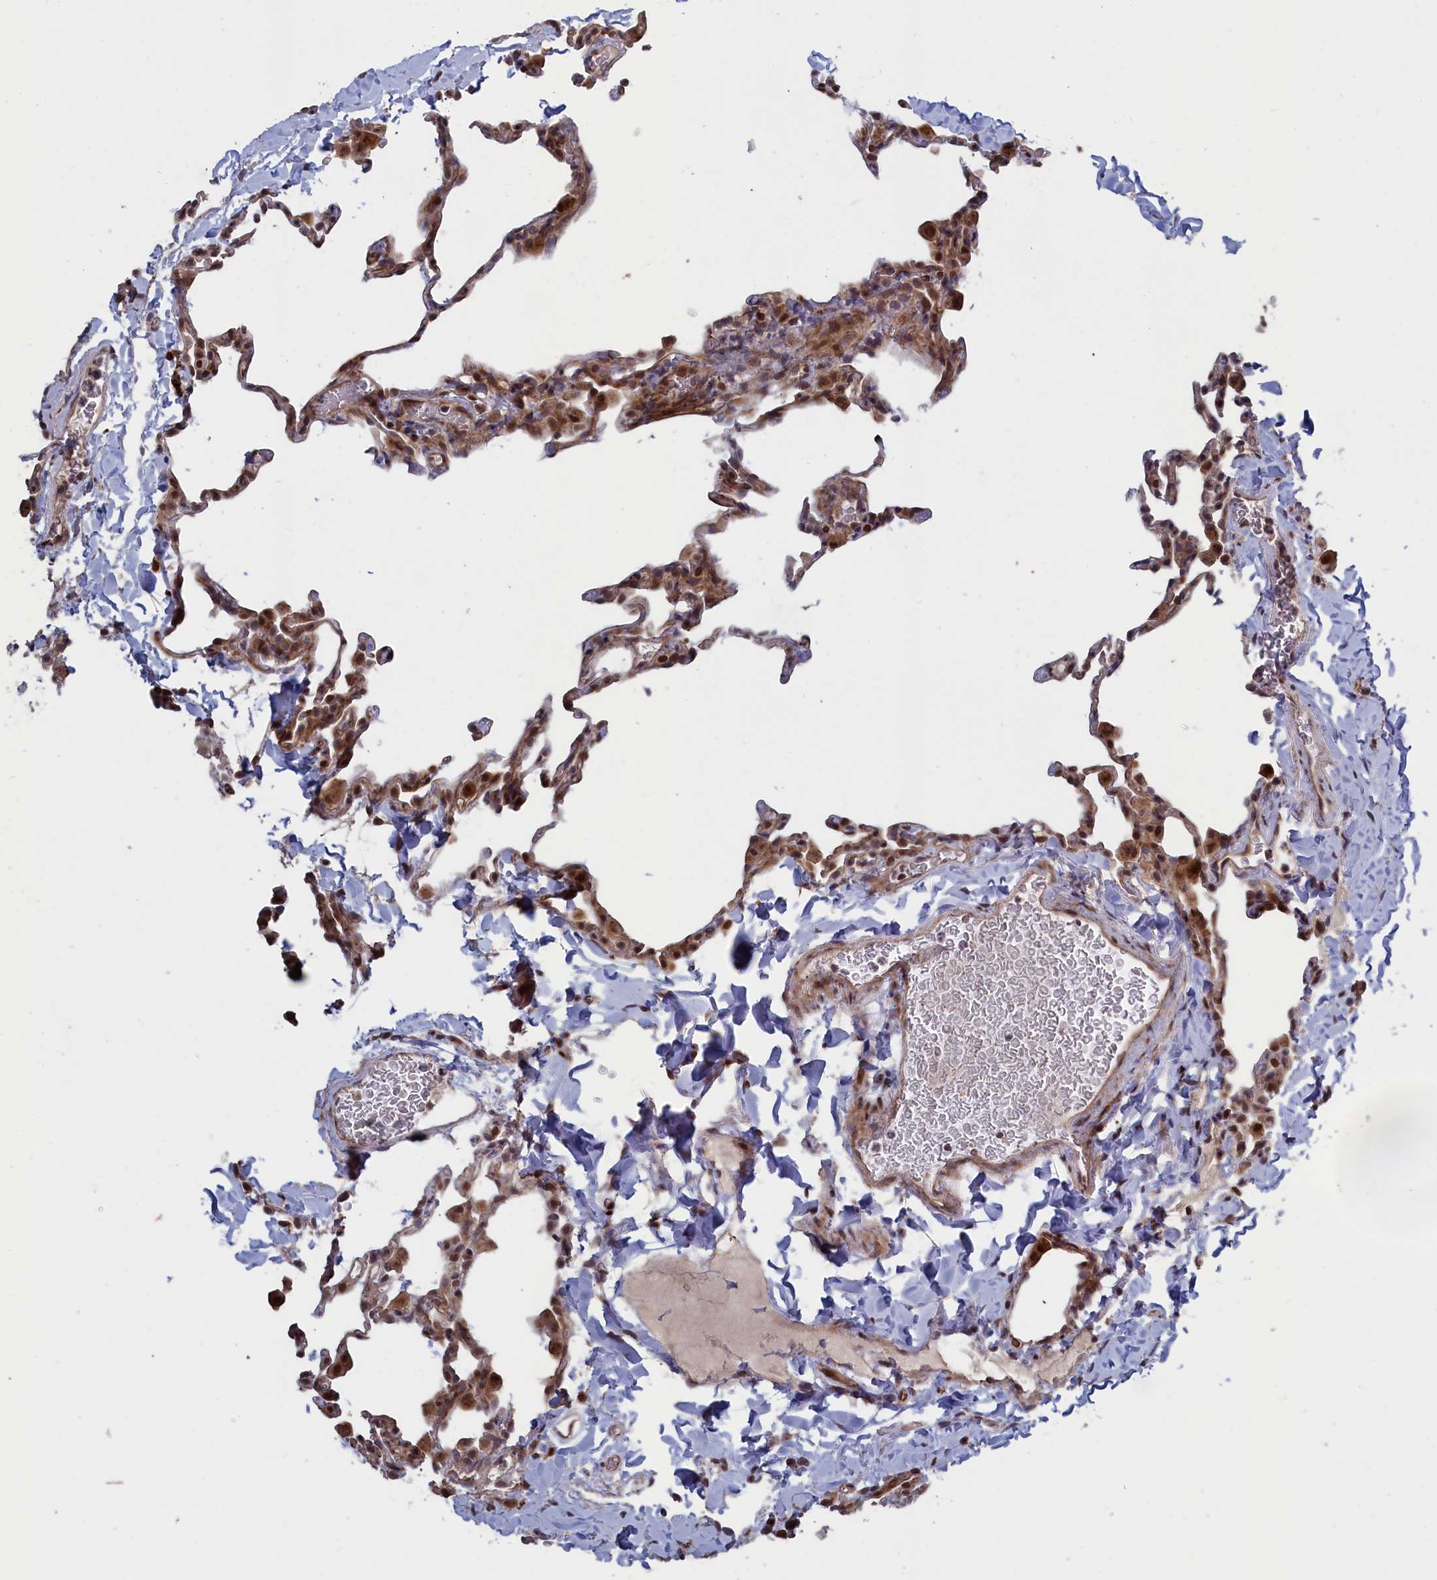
{"staining": {"intensity": "moderate", "quantity": "<25%", "location": "nuclear"}, "tissue": "lung", "cell_type": "Alveolar cells", "image_type": "normal", "snomed": [{"axis": "morphology", "description": "Normal tissue, NOS"}, {"axis": "topography", "description": "Lung"}], "caption": "Lung stained with a brown dye reveals moderate nuclear positive staining in about <25% of alveolar cells.", "gene": "LSG1", "patient": {"sex": "male", "age": 20}}